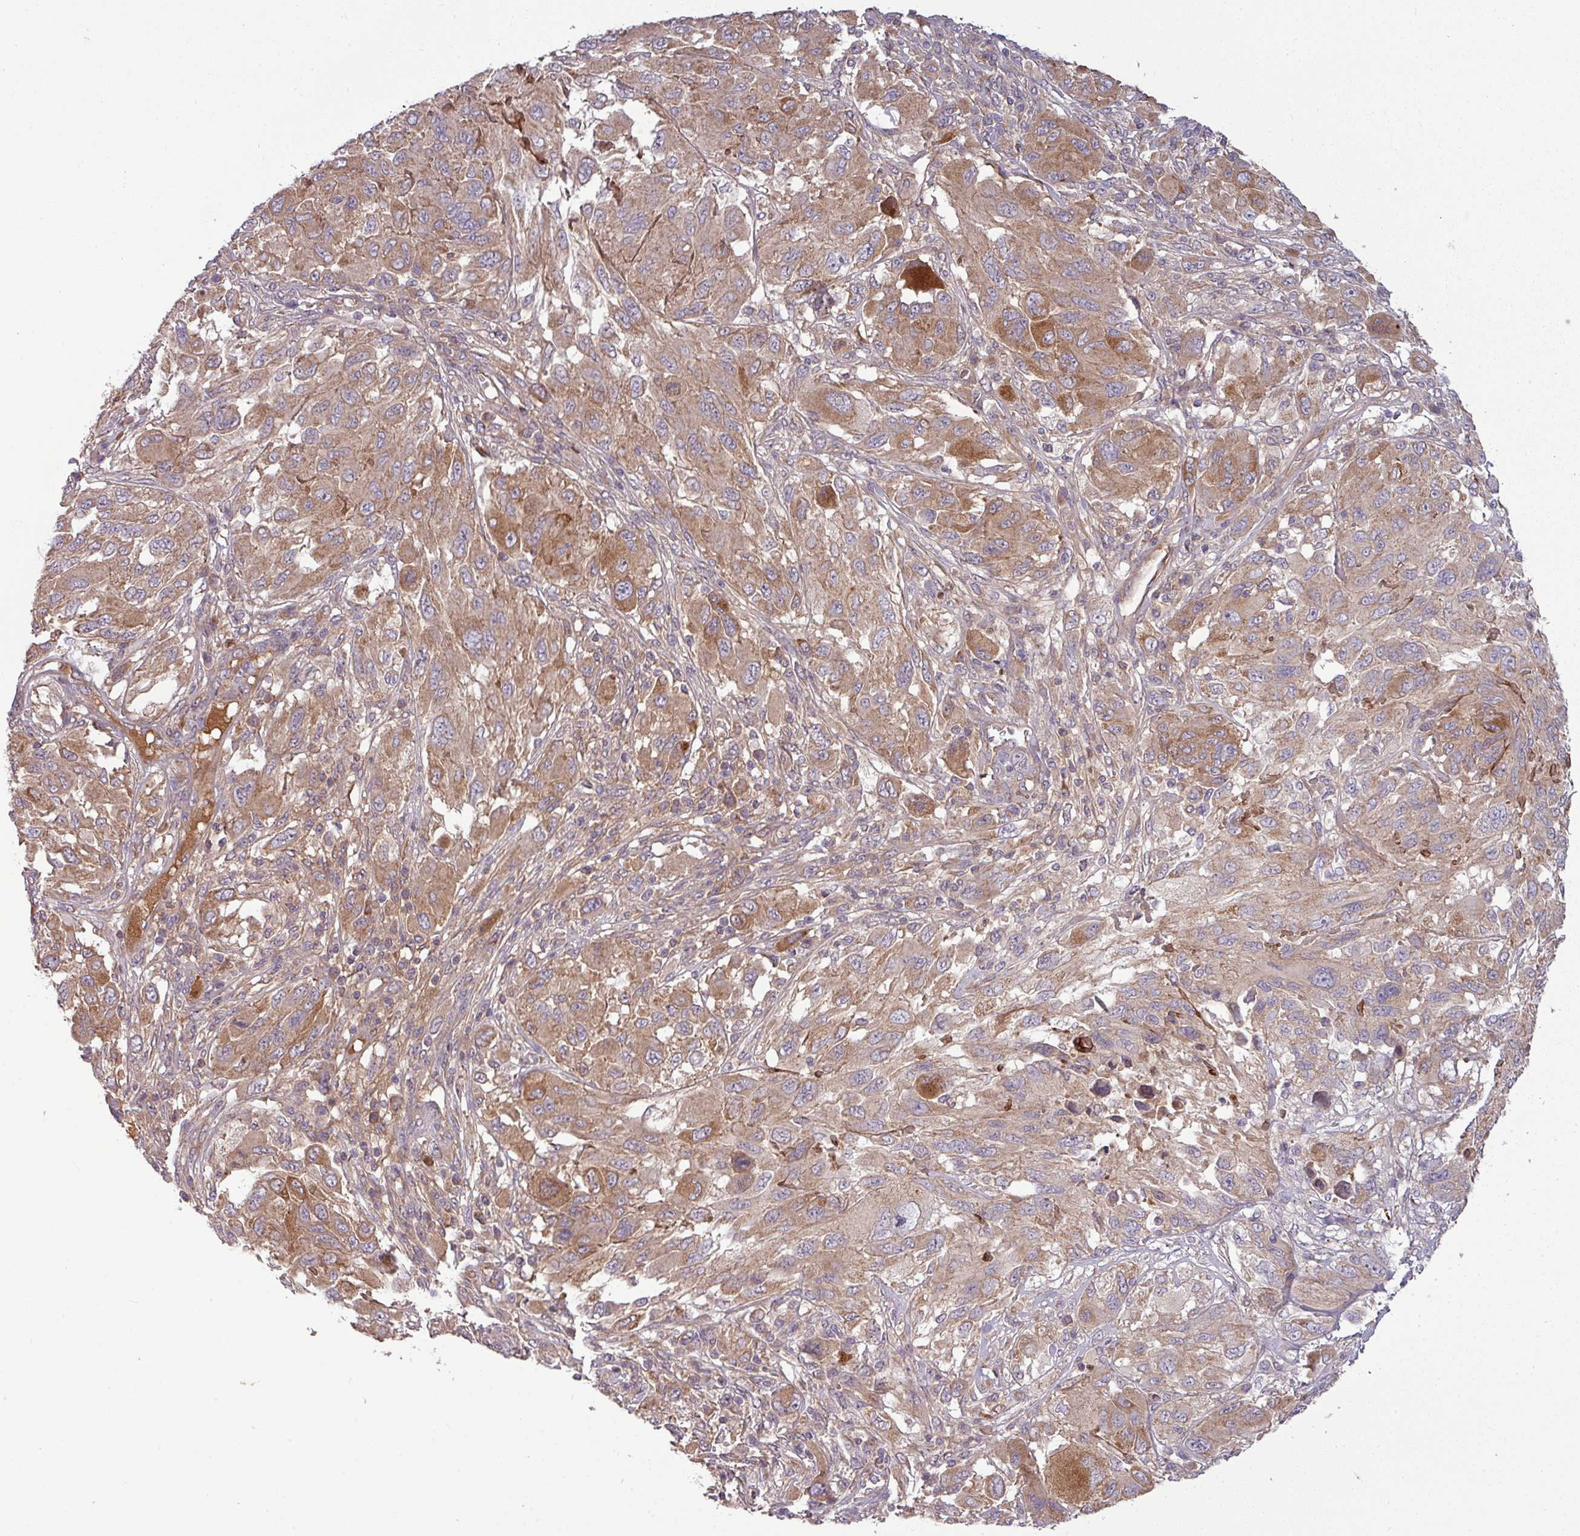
{"staining": {"intensity": "moderate", "quantity": ">75%", "location": "cytoplasmic/membranous"}, "tissue": "melanoma", "cell_type": "Tumor cells", "image_type": "cancer", "snomed": [{"axis": "morphology", "description": "Malignant melanoma, NOS"}, {"axis": "topography", "description": "Skin"}], "caption": "Brown immunohistochemical staining in human malignant melanoma shows moderate cytoplasmic/membranous positivity in about >75% of tumor cells. Nuclei are stained in blue.", "gene": "PAPLN", "patient": {"sex": "female", "age": 91}}